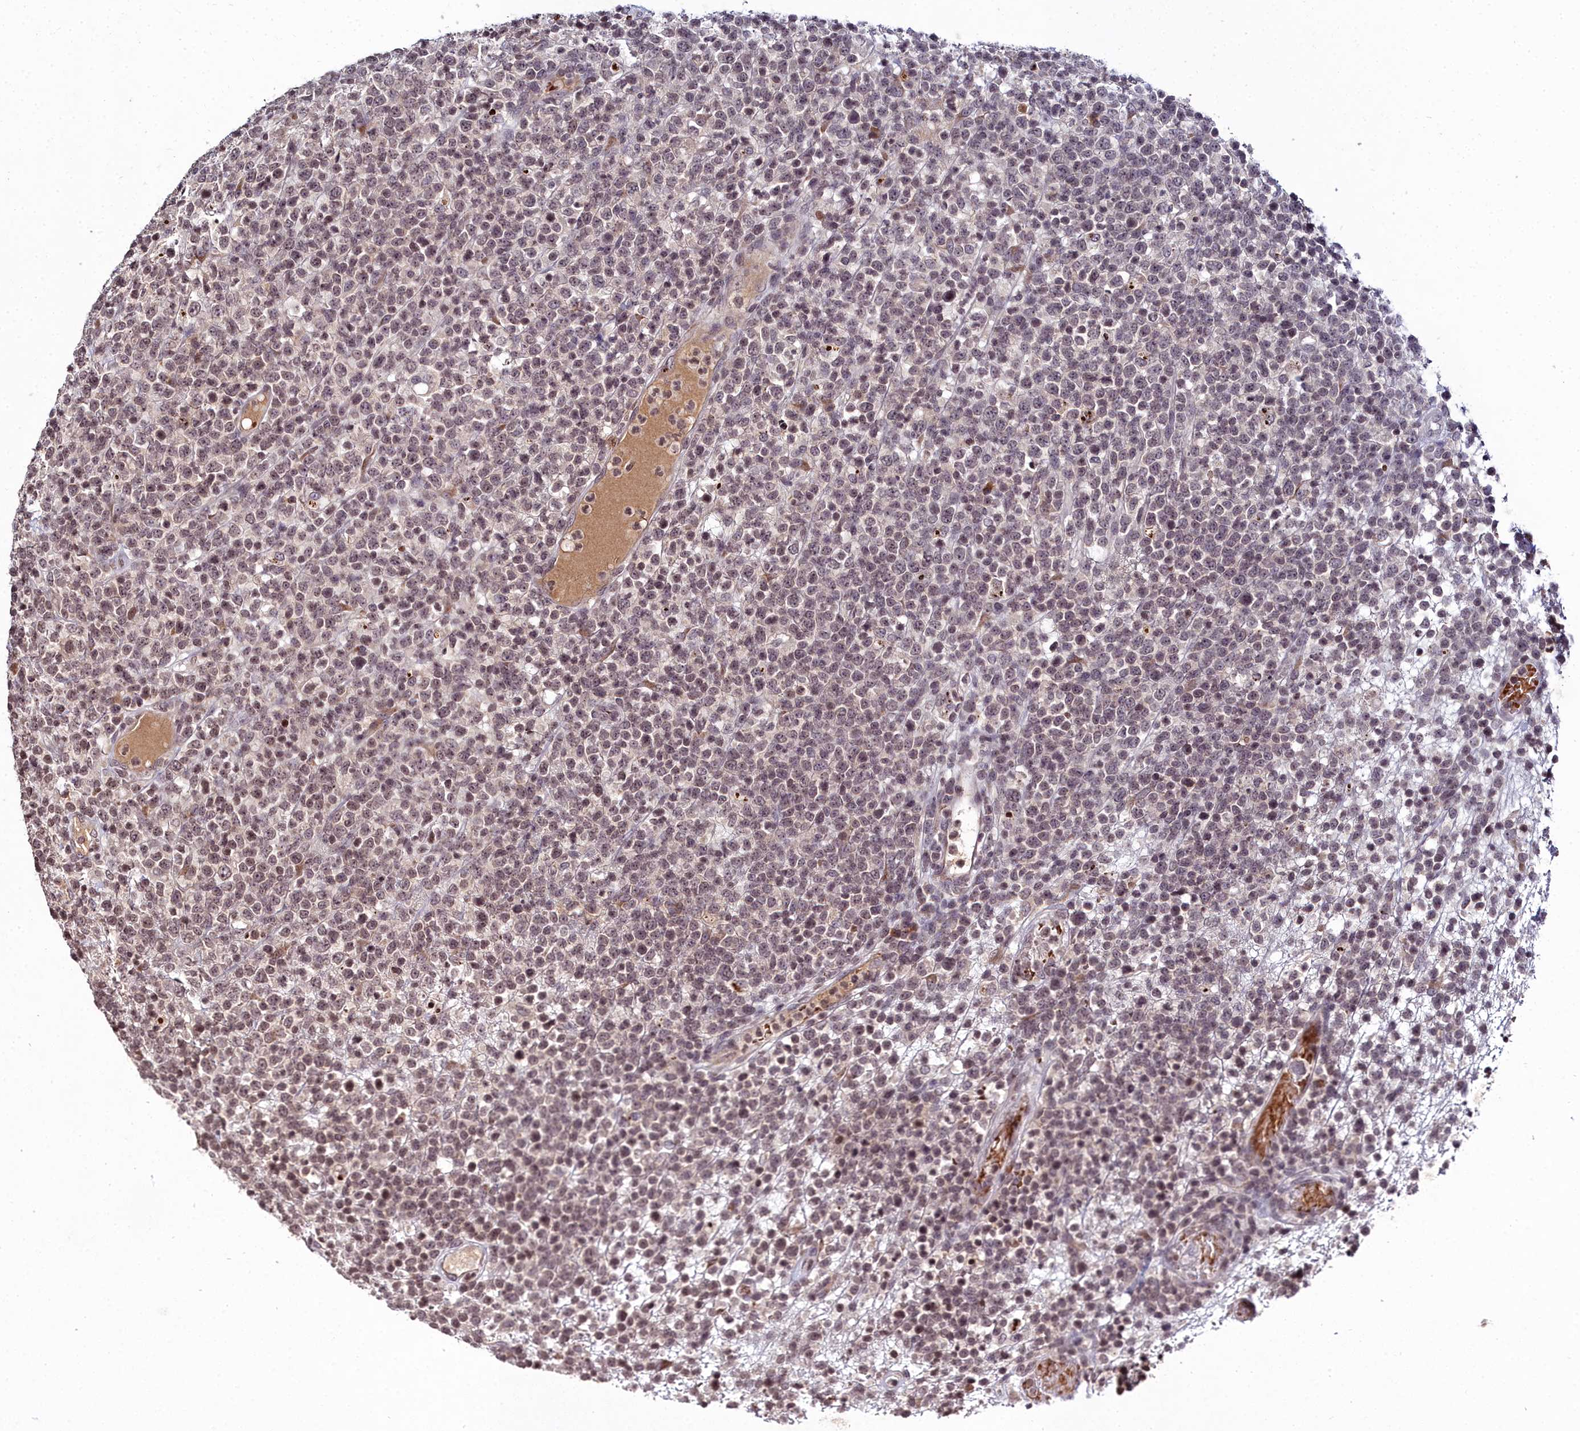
{"staining": {"intensity": "weak", "quantity": "<25%", "location": "cytoplasmic/membranous"}, "tissue": "lymphoma", "cell_type": "Tumor cells", "image_type": "cancer", "snomed": [{"axis": "morphology", "description": "Malignant lymphoma, non-Hodgkin's type, High grade"}, {"axis": "topography", "description": "Colon"}], "caption": "Immunohistochemistry (IHC) of lymphoma exhibits no staining in tumor cells. The staining was performed using DAB to visualize the protein expression in brown, while the nuclei were stained in blue with hematoxylin (Magnification: 20x).", "gene": "FZD4", "patient": {"sex": "female", "age": 53}}